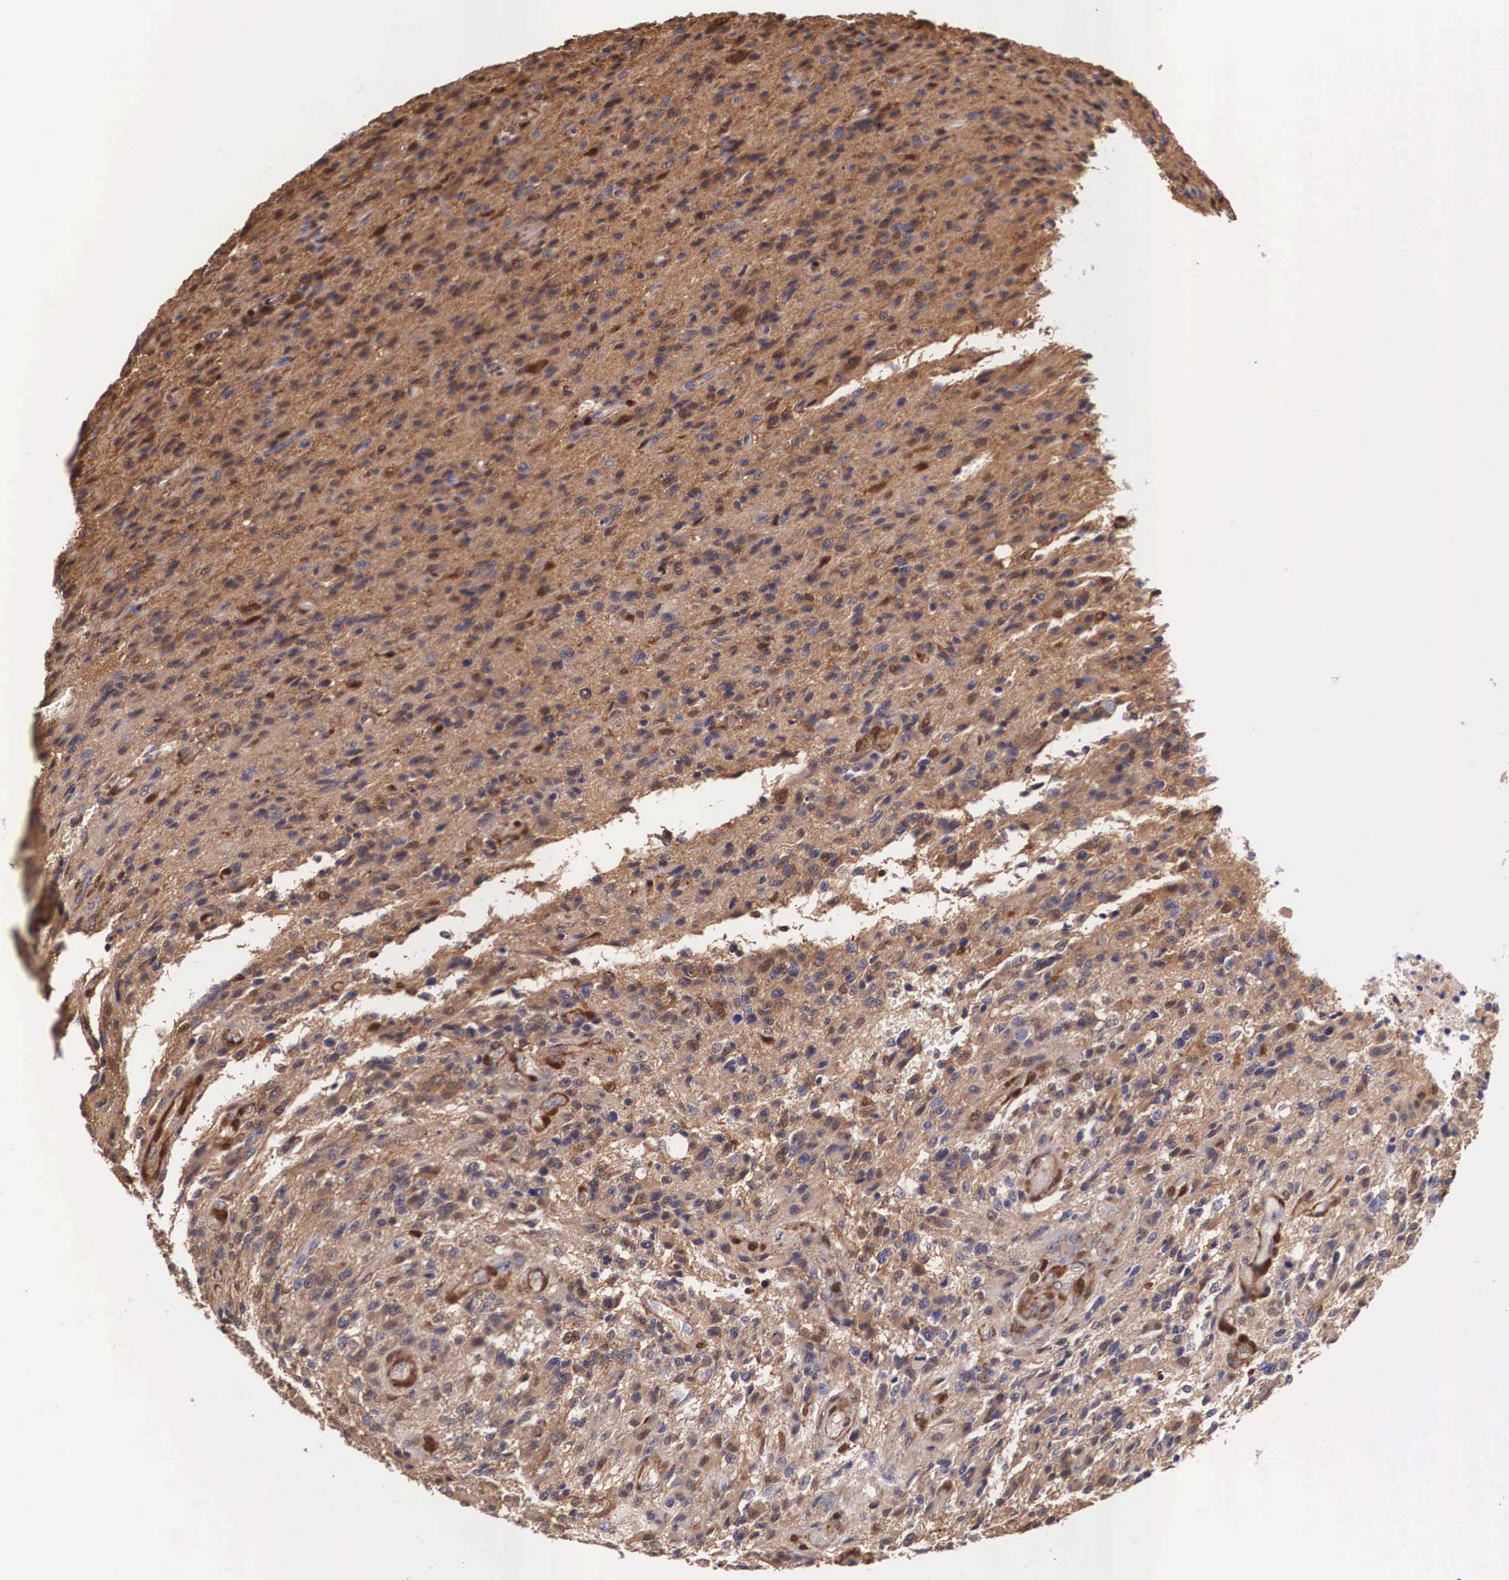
{"staining": {"intensity": "moderate", "quantity": "25%-75%", "location": "cytoplasmic/membranous"}, "tissue": "glioma", "cell_type": "Tumor cells", "image_type": "cancer", "snomed": [{"axis": "morphology", "description": "Glioma, malignant, High grade"}, {"axis": "topography", "description": "Brain"}], "caption": "There is medium levels of moderate cytoplasmic/membranous staining in tumor cells of glioma, as demonstrated by immunohistochemical staining (brown color).", "gene": "LGALS1", "patient": {"sex": "male", "age": 36}}